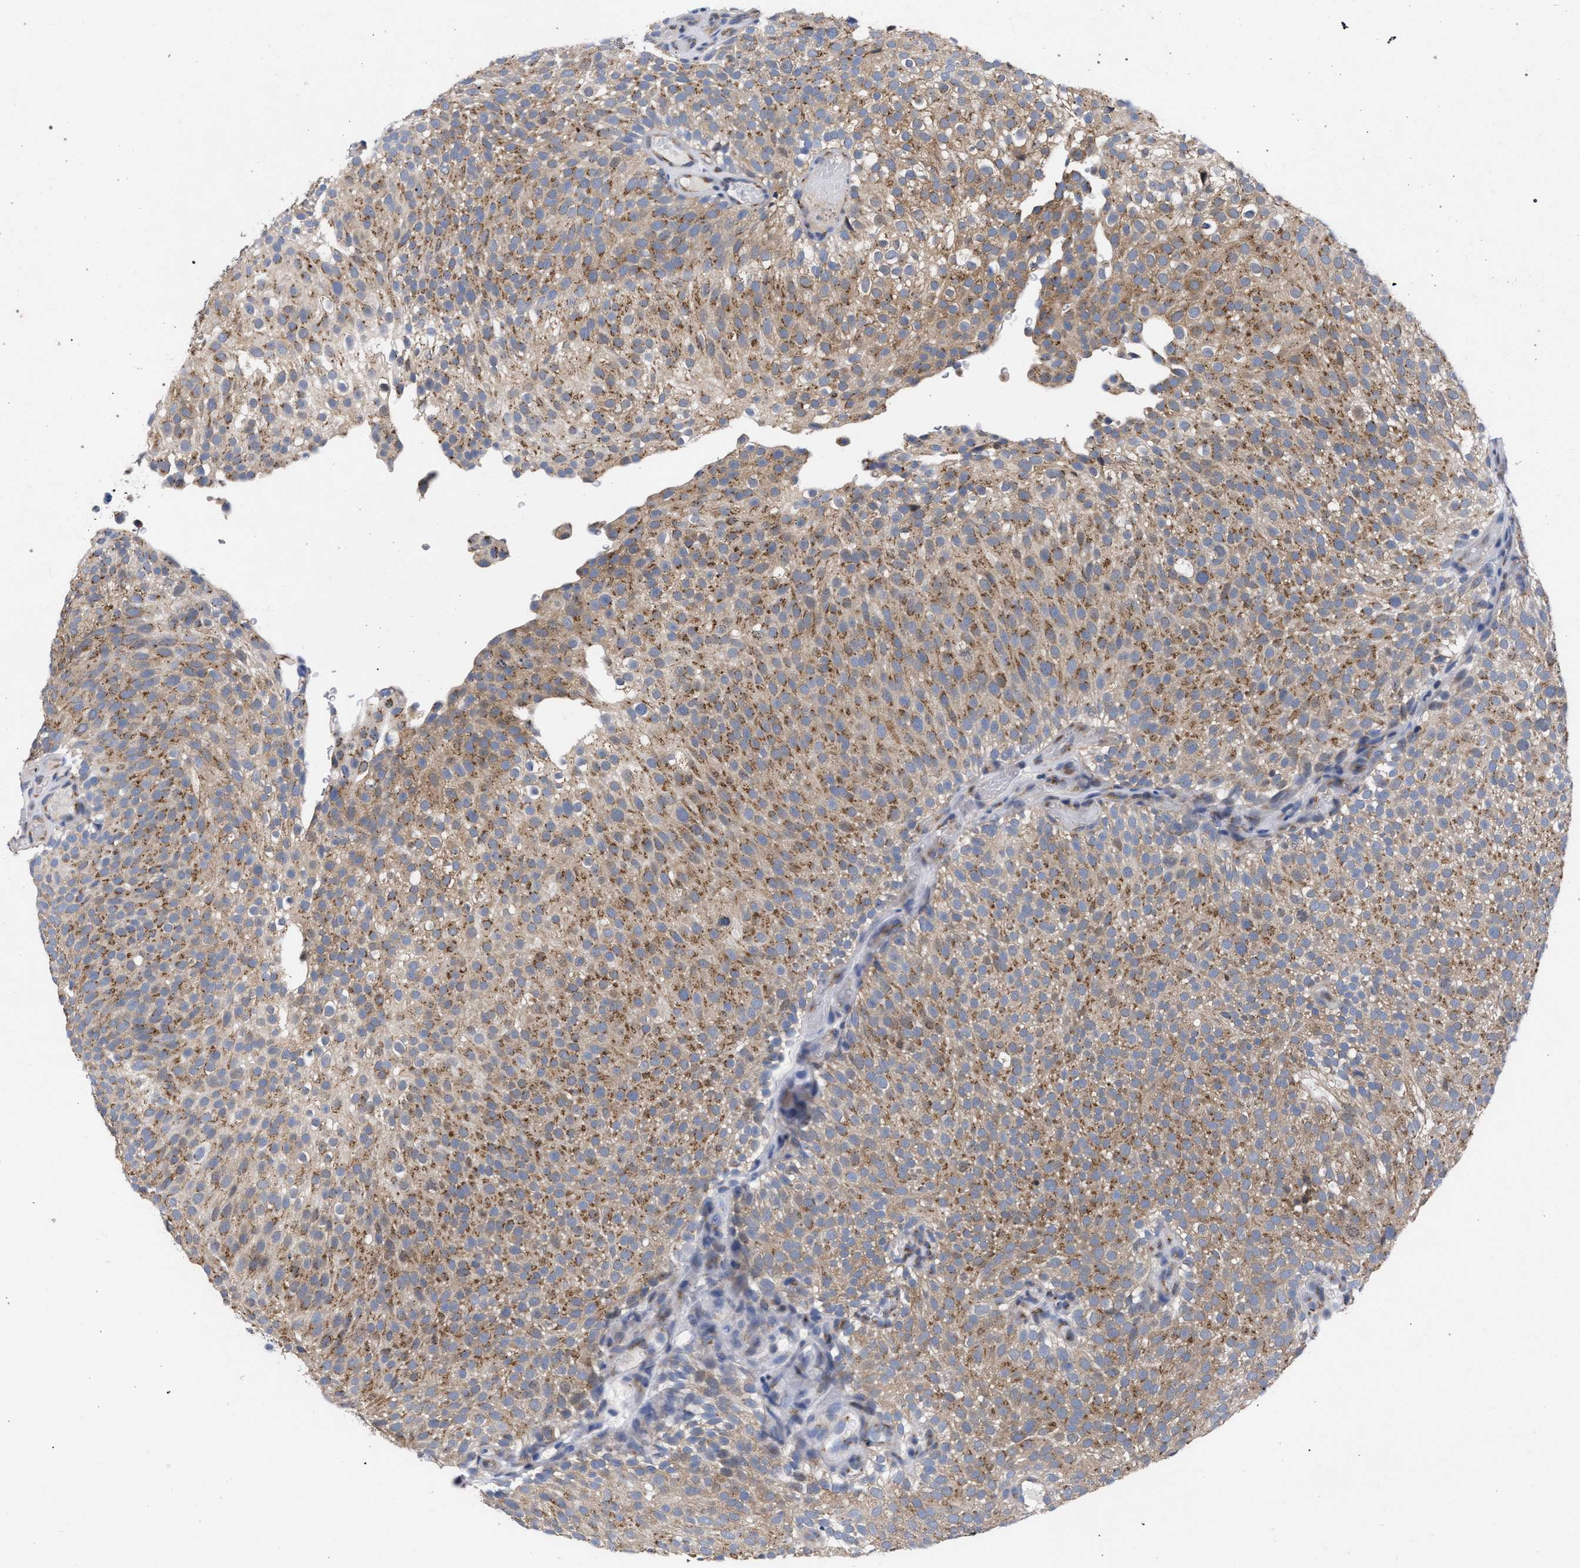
{"staining": {"intensity": "moderate", "quantity": ">75%", "location": "cytoplasmic/membranous"}, "tissue": "urothelial cancer", "cell_type": "Tumor cells", "image_type": "cancer", "snomed": [{"axis": "morphology", "description": "Urothelial carcinoma, Low grade"}, {"axis": "topography", "description": "Urinary bladder"}], "caption": "Immunohistochemistry (IHC) of urothelial cancer shows medium levels of moderate cytoplasmic/membranous staining in about >75% of tumor cells.", "gene": "GOLGA2", "patient": {"sex": "male", "age": 78}}